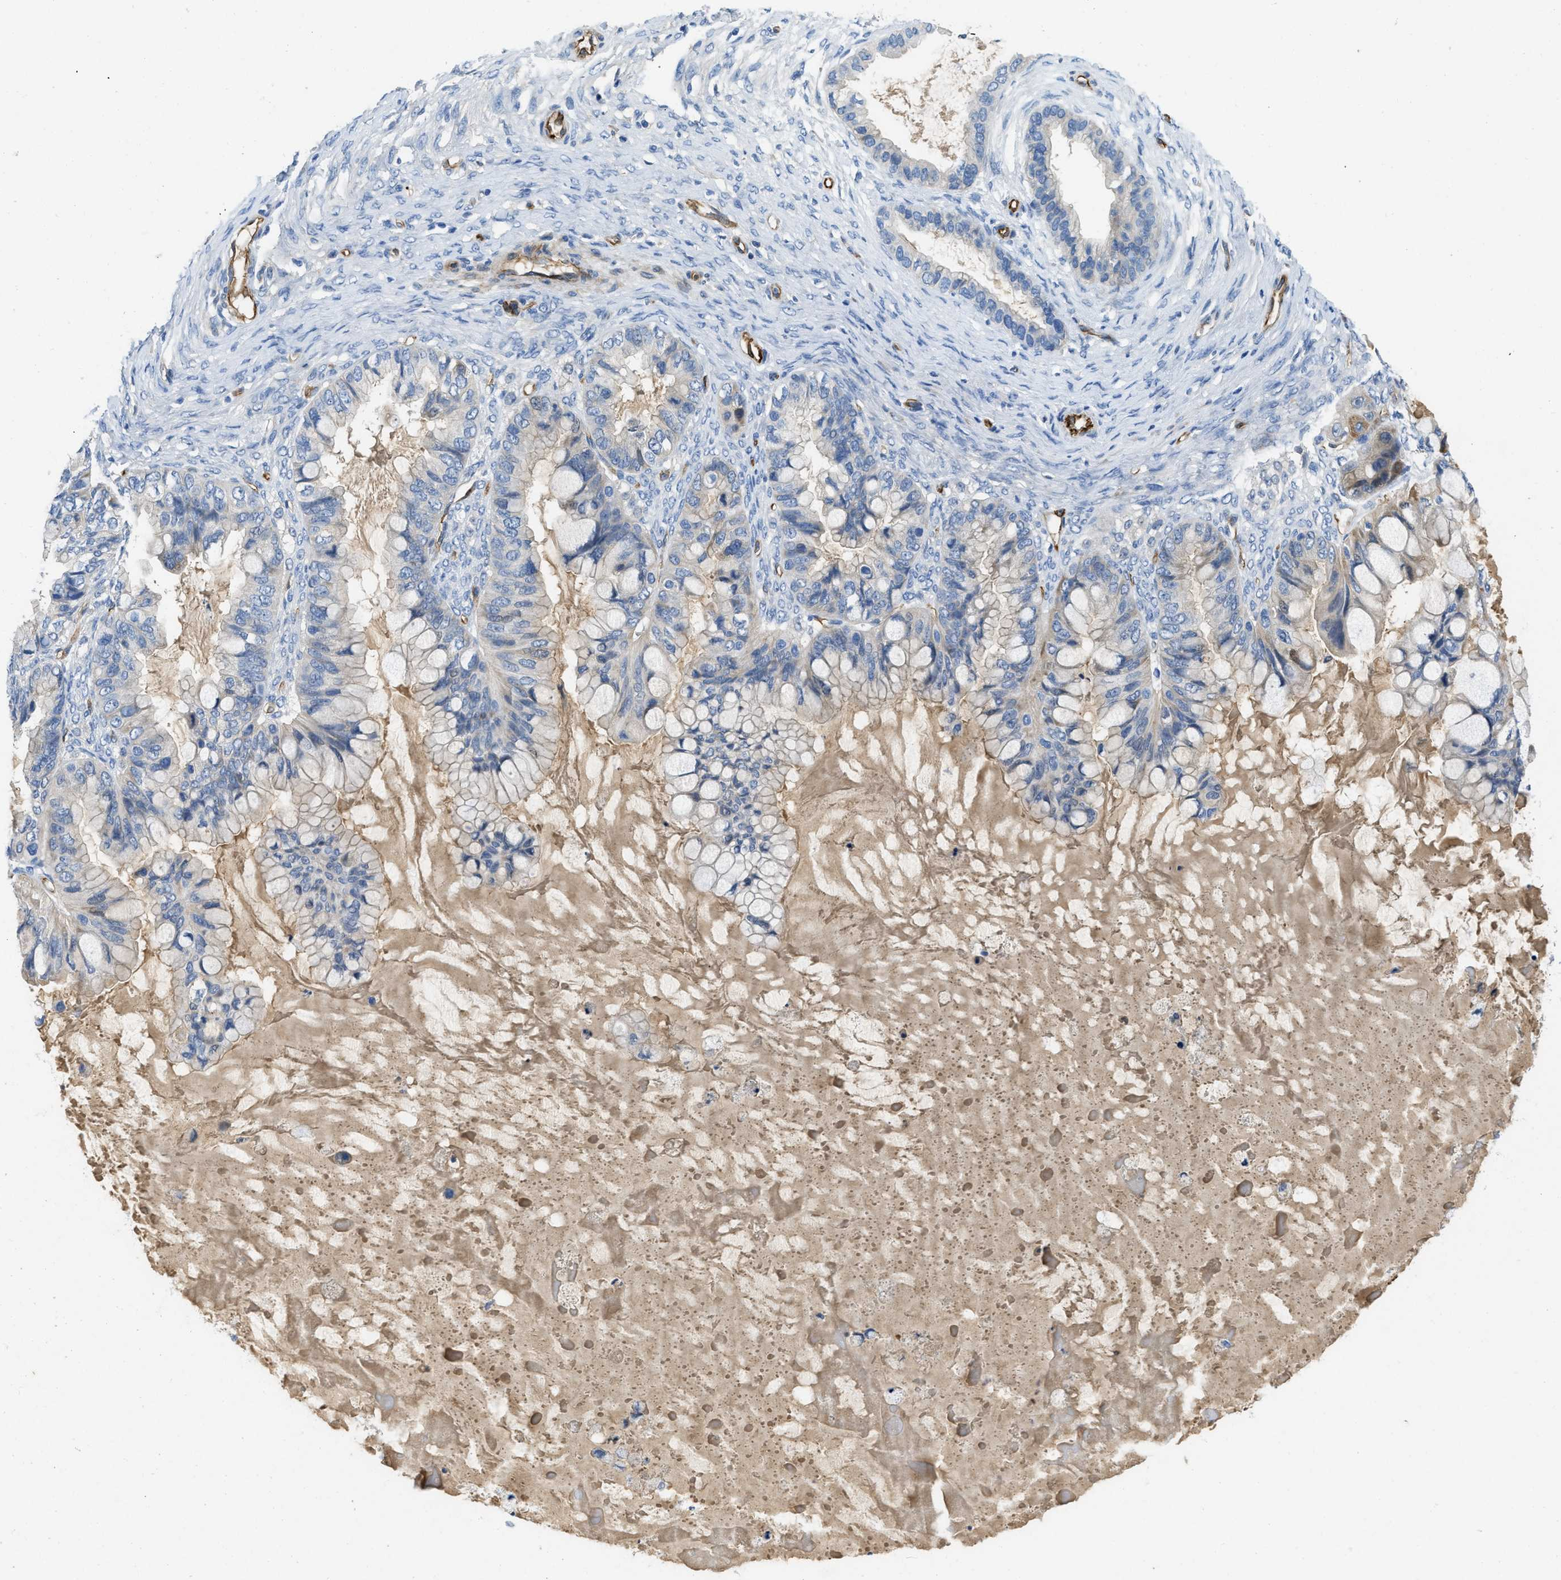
{"staining": {"intensity": "weak", "quantity": "<25%", "location": "cytoplasmic/membranous"}, "tissue": "ovarian cancer", "cell_type": "Tumor cells", "image_type": "cancer", "snomed": [{"axis": "morphology", "description": "Cystadenocarcinoma, mucinous, NOS"}, {"axis": "topography", "description": "Ovary"}], "caption": "Ovarian cancer (mucinous cystadenocarcinoma) was stained to show a protein in brown. There is no significant expression in tumor cells. (DAB (3,3'-diaminobenzidine) IHC visualized using brightfield microscopy, high magnification).", "gene": "SPEG", "patient": {"sex": "female", "age": 80}}